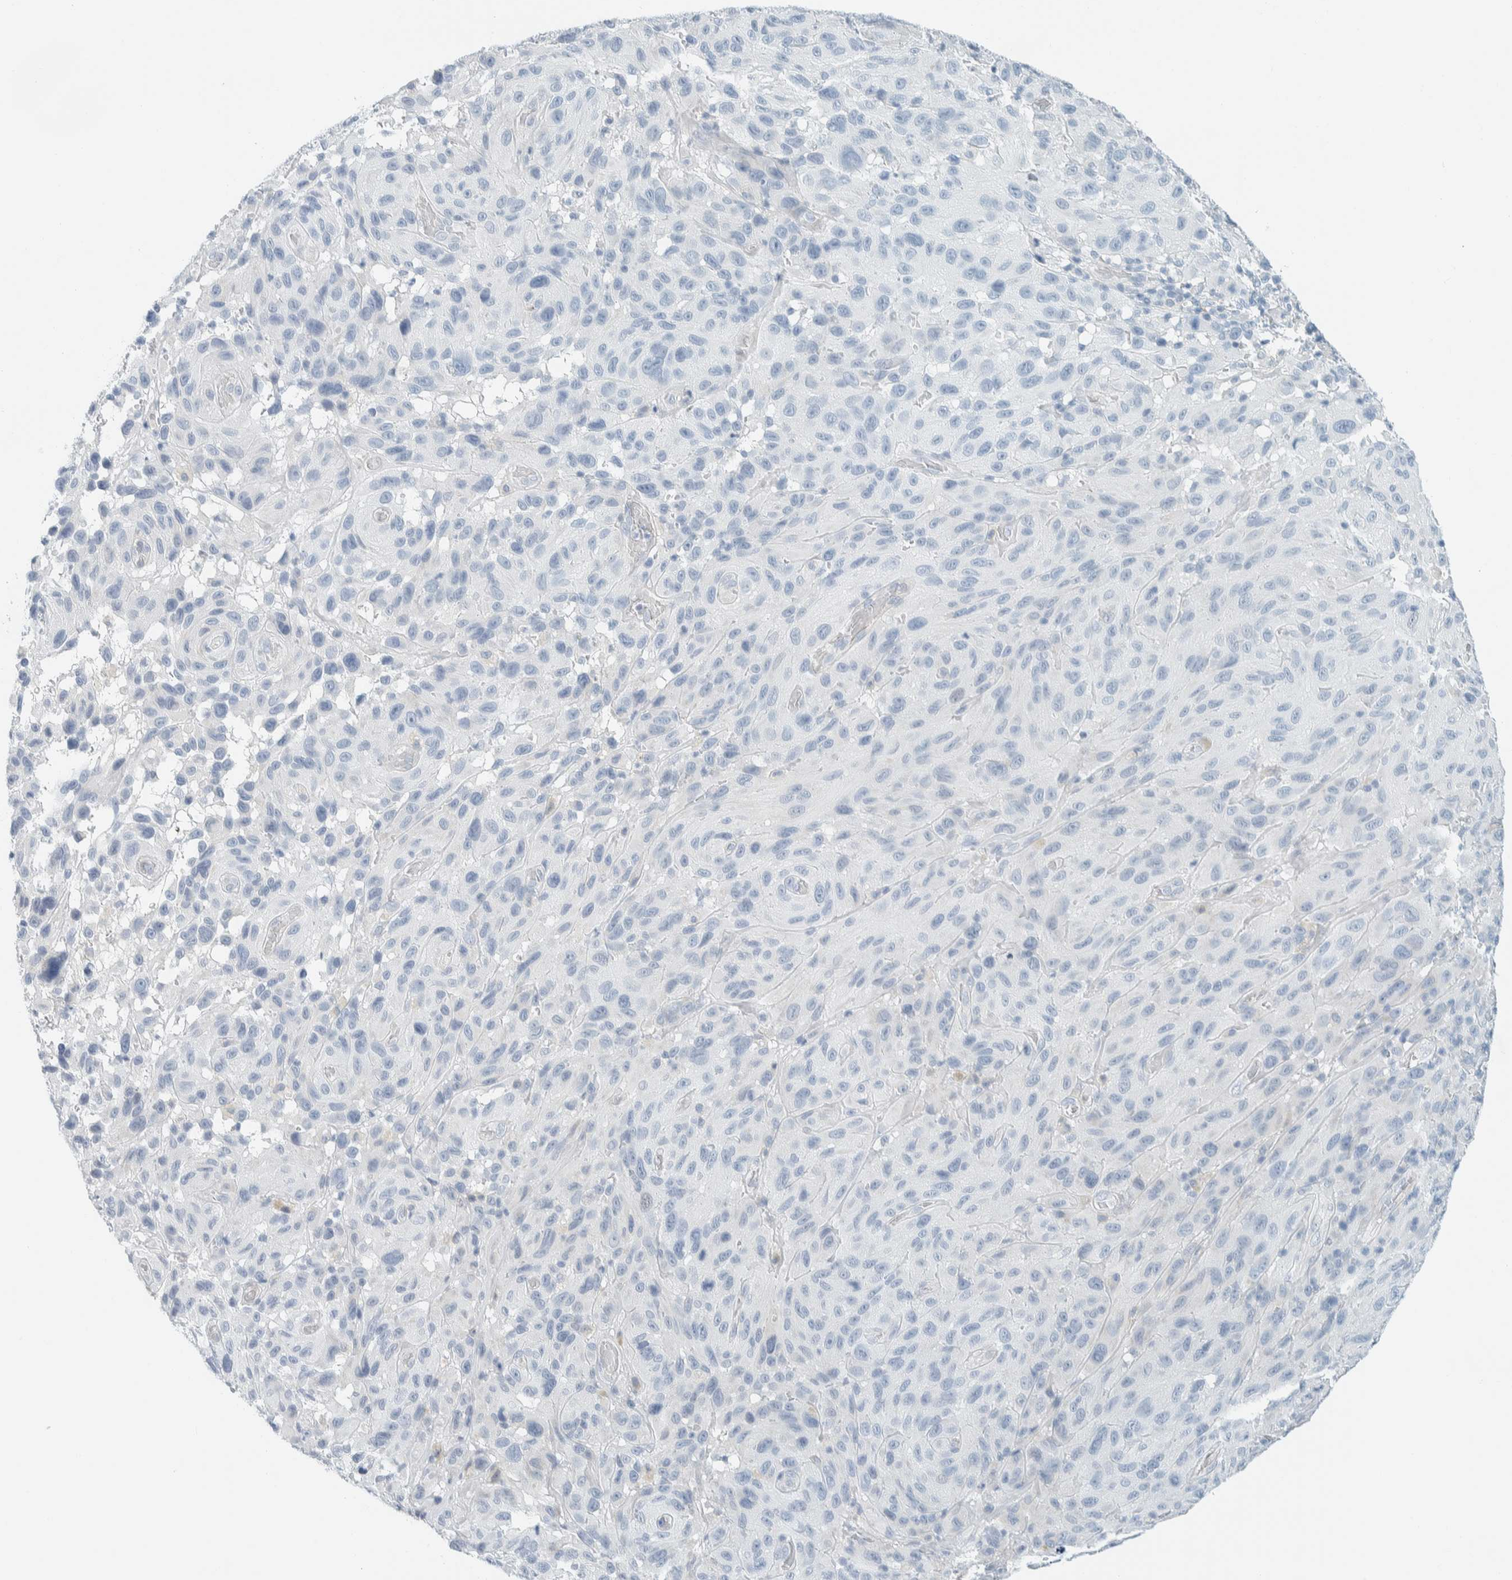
{"staining": {"intensity": "negative", "quantity": "none", "location": "none"}, "tissue": "melanoma", "cell_type": "Tumor cells", "image_type": "cancer", "snomed": [{"axis": "morphology", "description": "Malignant melanoma, NOS"}, {"axis": "topography", "description": "Skin"}], "caption": "Tumor cells show no significant positivity in malignant melanoma.", "gene": "ARHGAP27", "patient": {"sex": "male", "age": 66}}